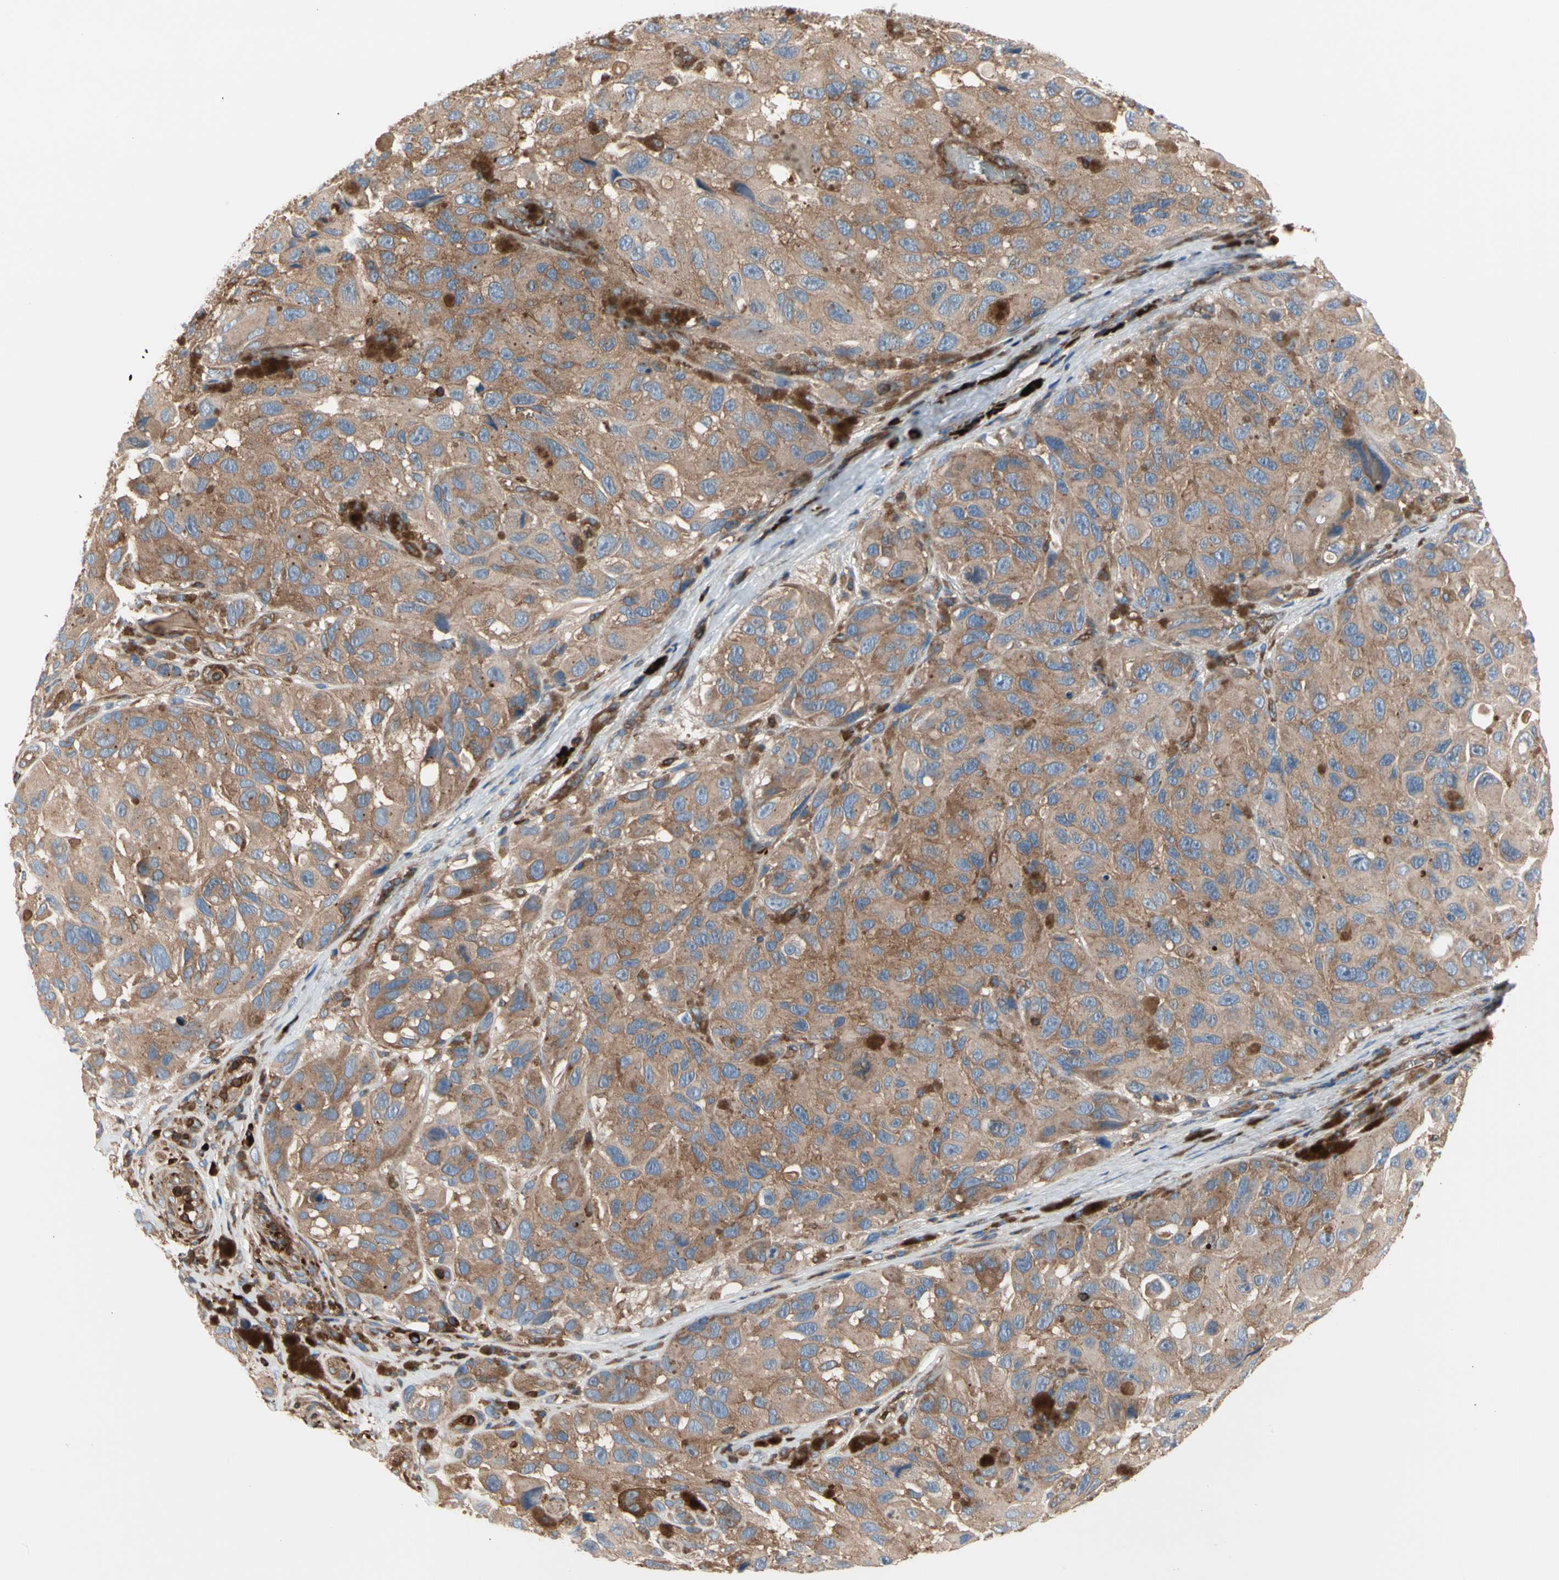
{"staining": {"intensity": "moderate", "quantity": ">75%", "location": "cytoplasmic/membranous"}, "tissue": "melanoma", "cell_type": "Tumor cells", "image_type": "cancer", "snomed": [{"axis": "morphology", "description": "Malignant melanoma, NOS"}, {"axis": "topography", "description": "Skin"}], "caption": "This micrograph reveals IHC staining of malignant melanoma, with medium moderate cytoplasmic/membranous staining in about >75% of tumor cells.", "gene": "ROCK1", "patient": {"sex": "female", "age": 73}}